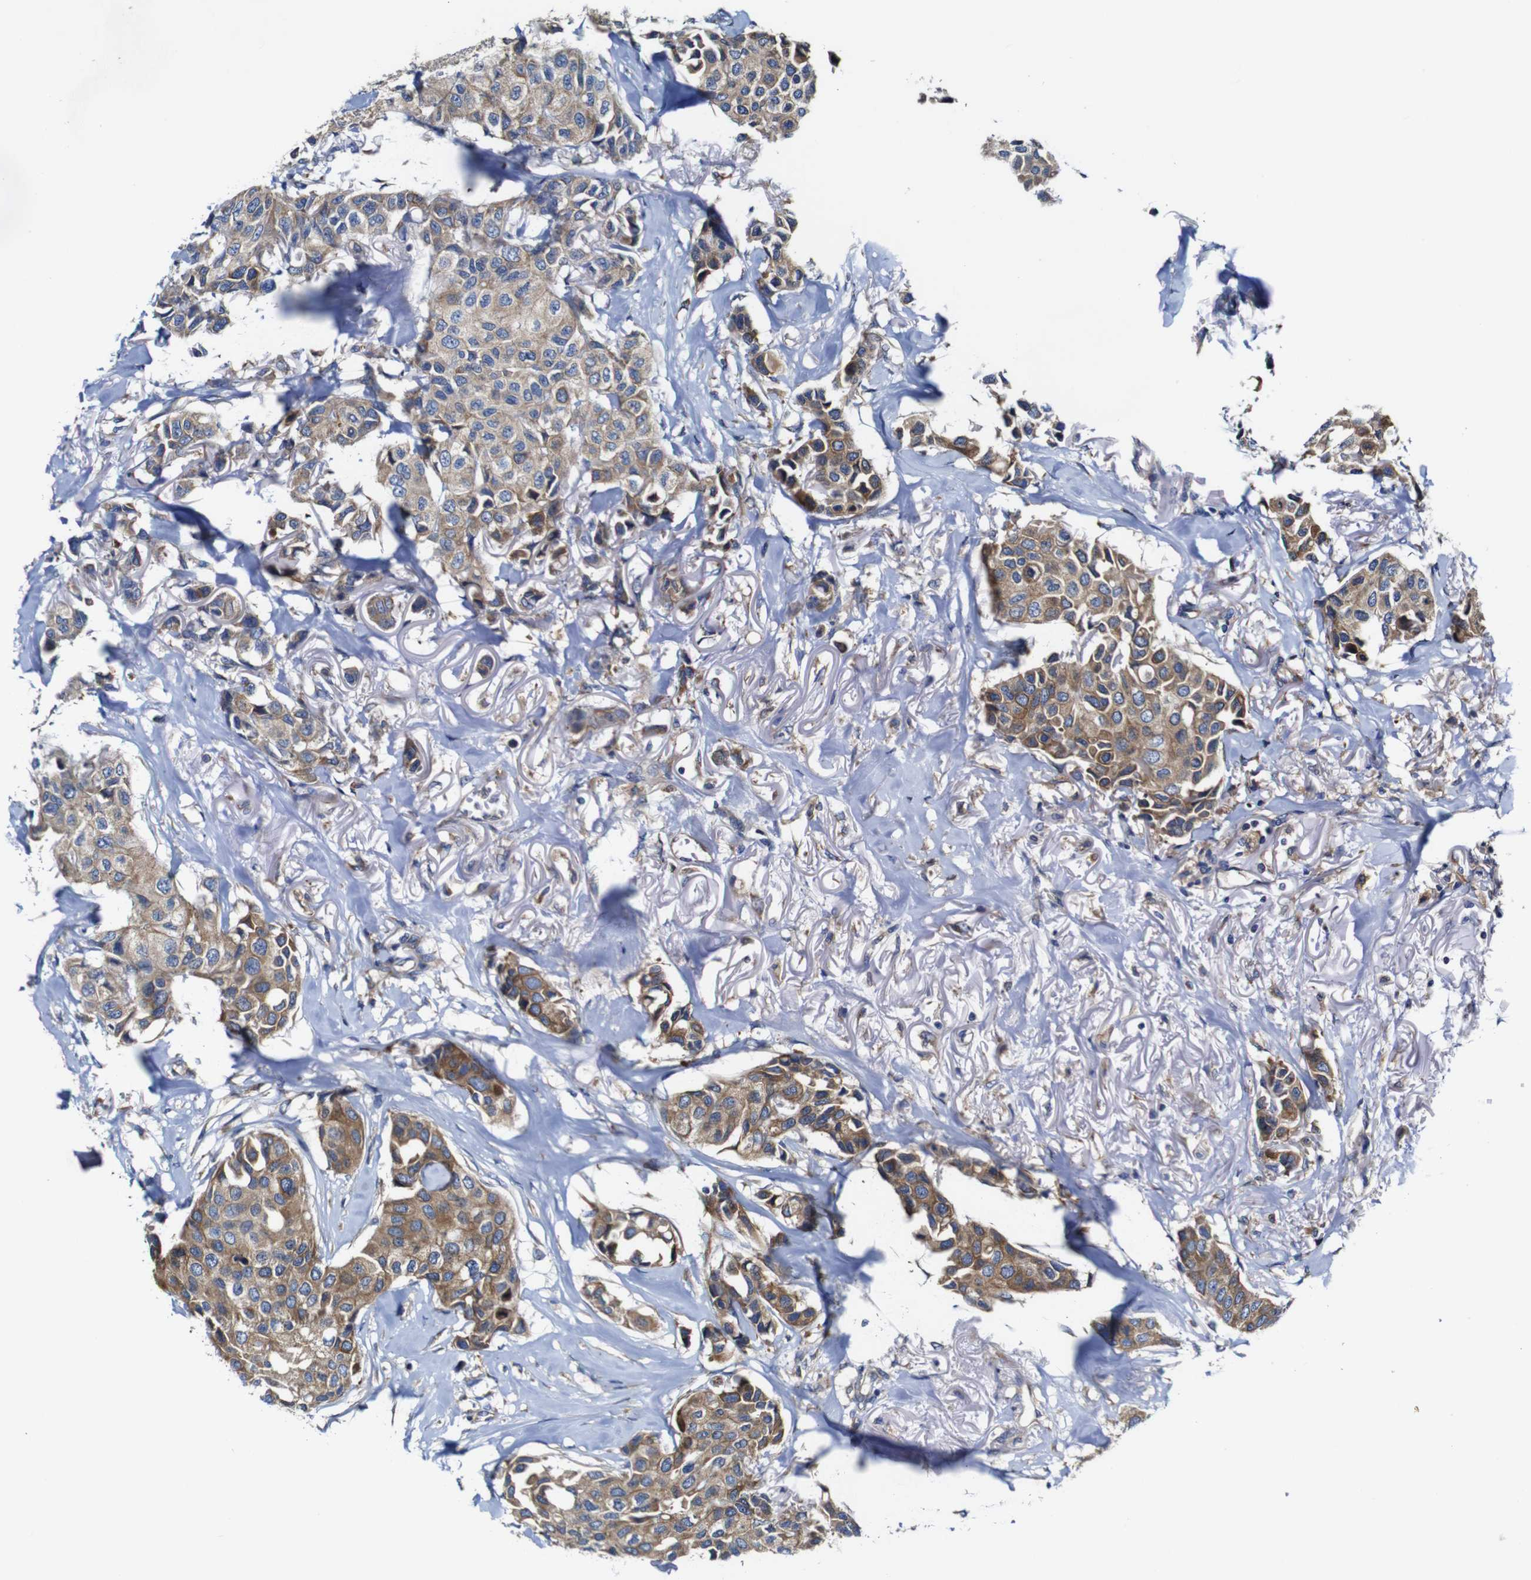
{"staining": {"intensity": "moderate", "quantity": ">75%", "location": "cytoplasmic/membranous"}, "tissue": "breast cancer", "cell_type": "Tumor cells", "image_type": "cancer", "snomed": [{"axis": "morphology", "description": "Duct carcinoma"}, {"axis": "topography", "description": "Breast"}], "caption": "This is a micrograph of IHC staining of infiltrating ductal carcinoma (breast), which shows moderate expression in the cytoplasmic/membranous of tumor cells.", "gene": "CLCC1", "patient": {"sex": "female", "age": 80}}